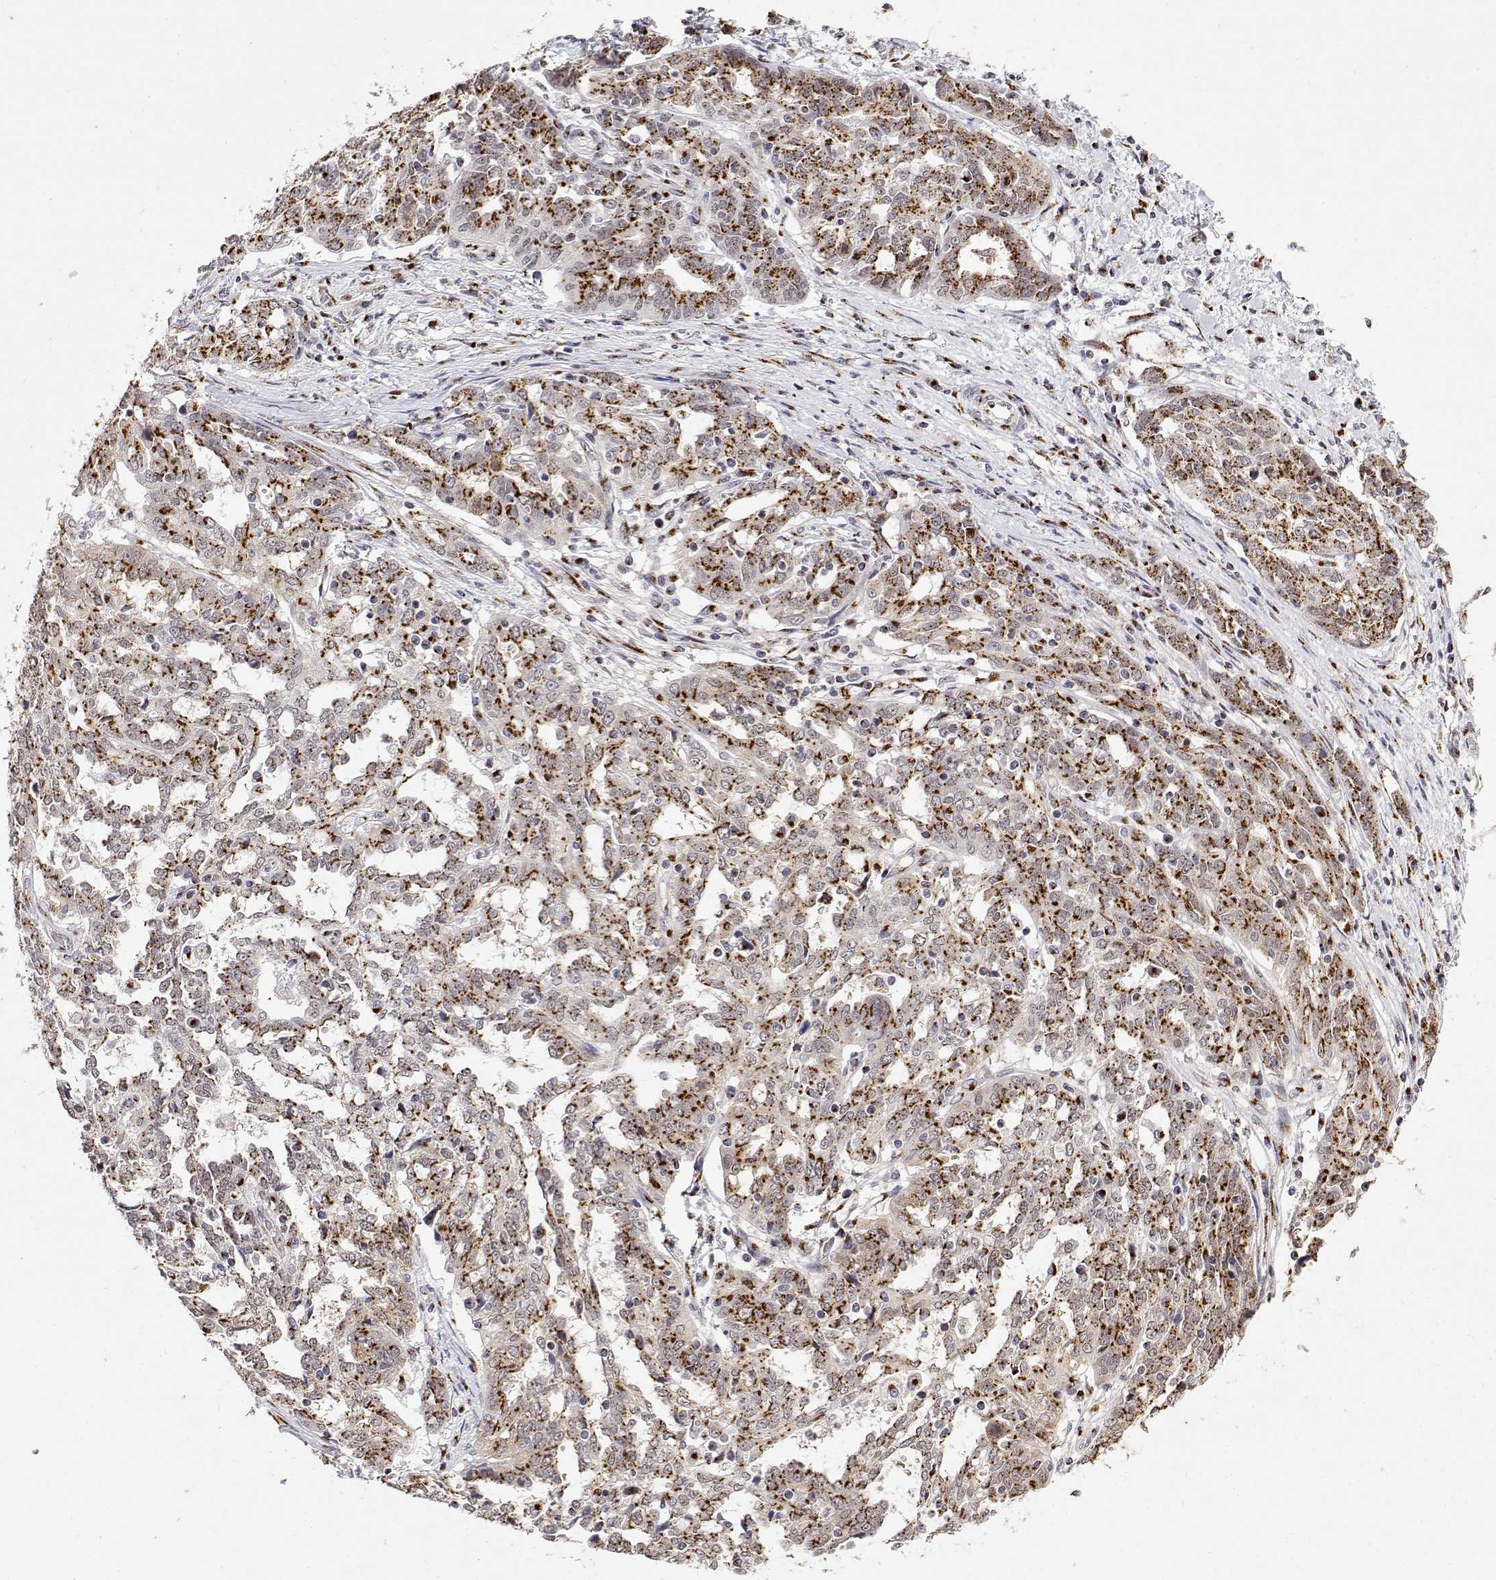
{"staining": {"intensity": "strong", "quantity": ">75%", "location": "cytoplasmic/membranous"}, "tissue": "ovarian cancer", "cell_type": "Tumor cells", "image_type": "cancer", "snomed": [{"axis": "morphology", "description": "Cystadenocarcinoma, serous, NOS"}, {"axis": "topography", "description": "Ovary"}], "caption": "A histopathology image showing strong cytoplasmic/membranous positivity in approximately >75% of tumor cells in ovarian cancer, as visualized by brown immunohistochemical staining.", "gene": "YIPF3", "patient": {"sex": "female", "age": 67}}